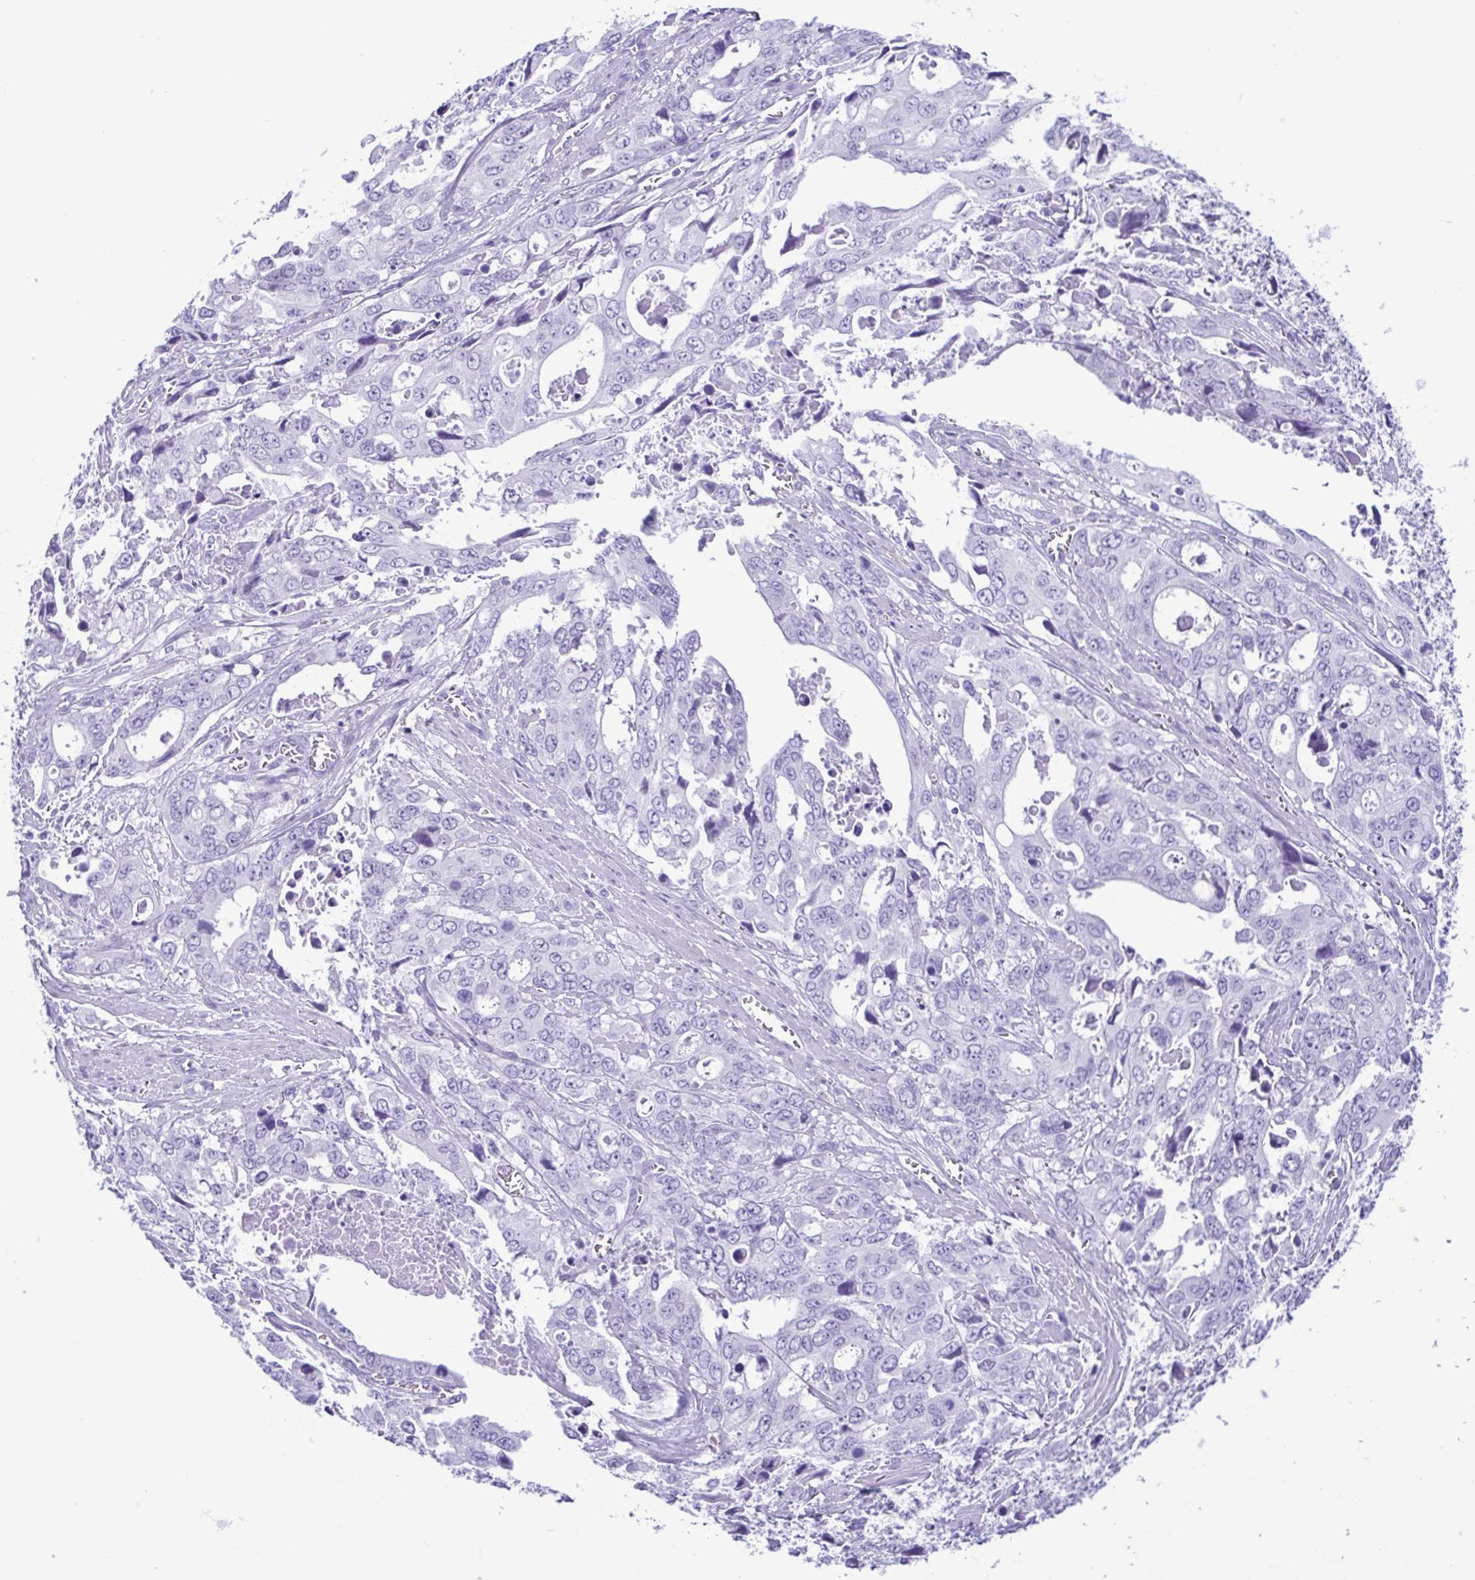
{"staining": {"intensity": "negative", "quantity": "none", "location": "none"}, "tissue": "stomach cancer", "cell_type": "Tumor cells", "image_type": "cancer", "snomed": [{"axis": "morphology", "description": "Adenocarcinoma, NOS"}, {"axis": "topography", "description": "Stomach, upper"}], "caption": "The micrograph exhibits no staining of tumor cells in adenocarcinoma (stomach).", "gene": "SPATA16", "patient": {"sex": "male", "age": 74}}